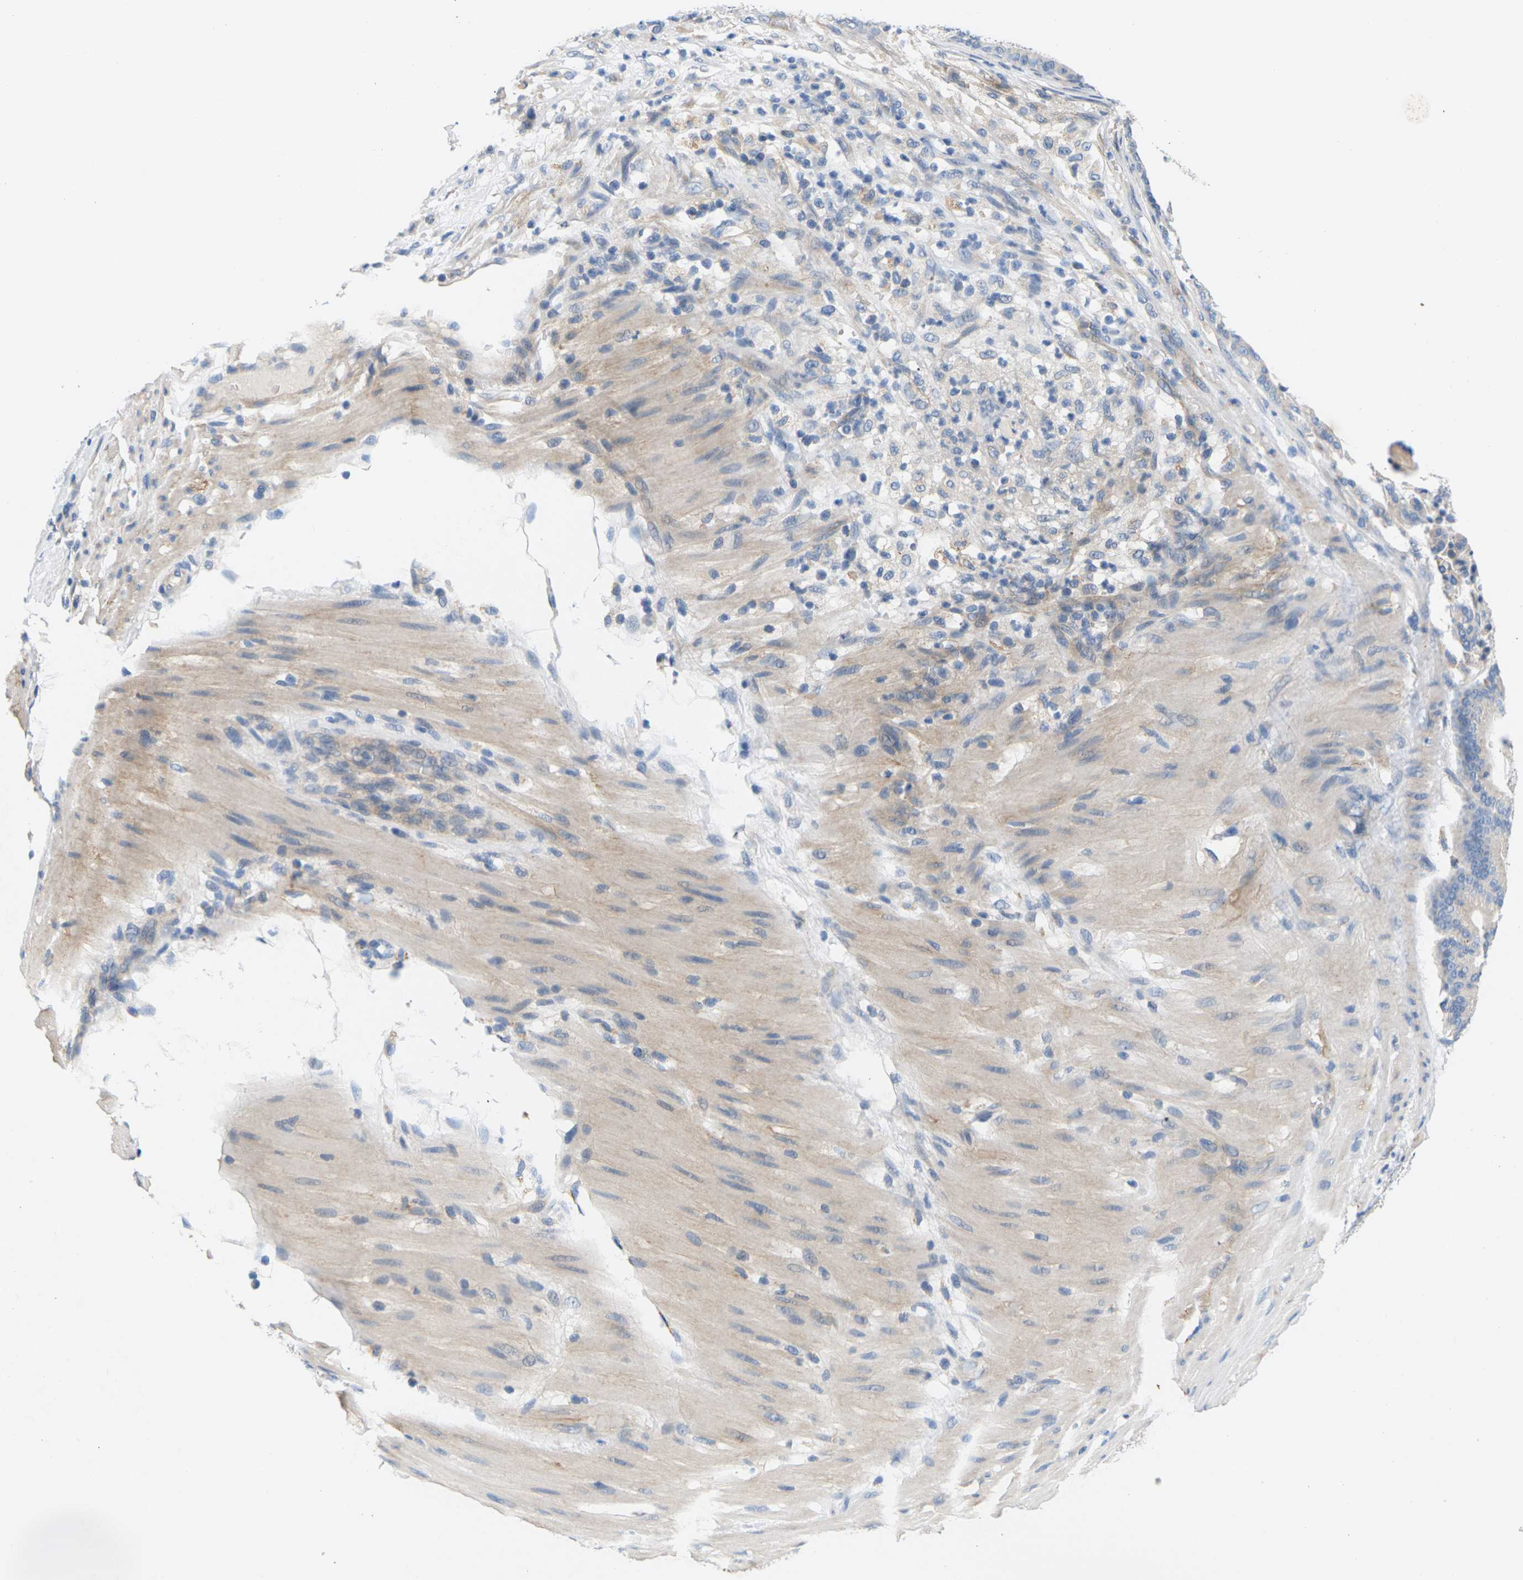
{"staining": {"intensity": "weak", "quantity": "25%-75%", "location": "cytoplasmic/membranous"}, "tissue": "pancreatic cancer", "cell_type": "Tumor cells", "image_type": "cancer", "snomed": [{"axis": "morphology", "description": "Adenocarcinoma, NOS"}, {"axis": "topography", "description": "Pancreas"}], "caption": "Immunohistochemical staining of pancreatic adenocarcinoma demonstrates low levels of weak cytoplasmic/membranous positivity in about 25%-75% of tumor cells. The protein of interest is shown in brown color, while the nuclei are stained blue.", "gene": "ITGA5", "patient": {"sex": "male", "age": 63}}